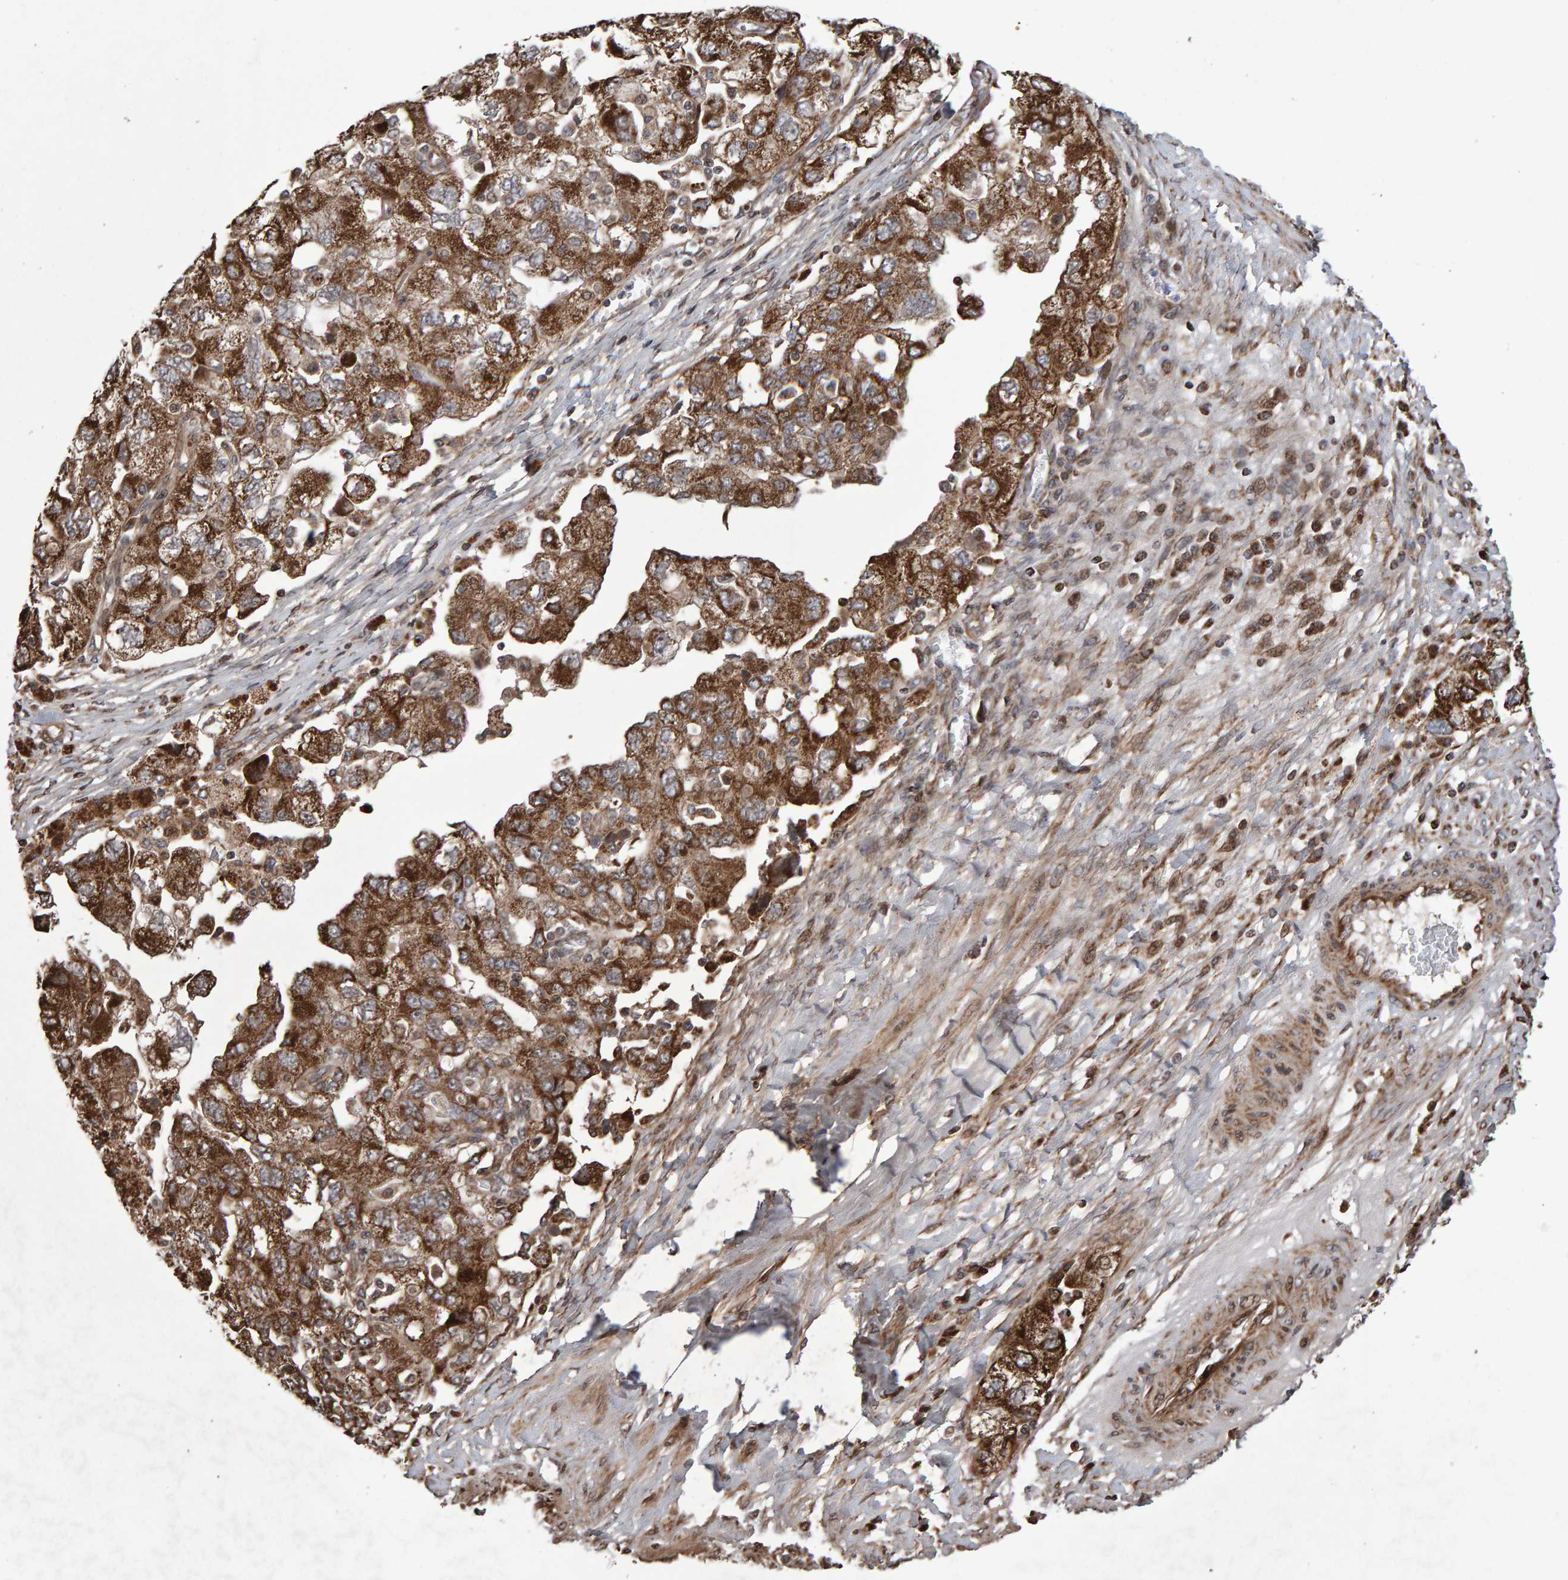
{"staining": {"intensity": "moderate", "quantity": ">75%", "location": "cytoplasmic/membranous"}, "tissue": "ovarian cancer", "cell_type": "Tumor cells", "image_type": "cancer", "snomed": [{"axis": "morphology", "description": "Carcinoma, NOS"}, {"axis": "morphology", "description": "Cystadenocarcinoma, serous, NOS"}, {"axis": "topography", "description": "Ovary"}], "caption": "Protein positivity by immunohistochemistry (IHC) reveals moderate cytoplasmic/membranous positivity in about >75% of tumor cells in carcinoma (ovarian). (DAB (3,3'-diaminobenzidine) IHC with brightfield microscopy, high magnification).", "gene": "PECR", "patient": {"sex": "female", "age": 69}}